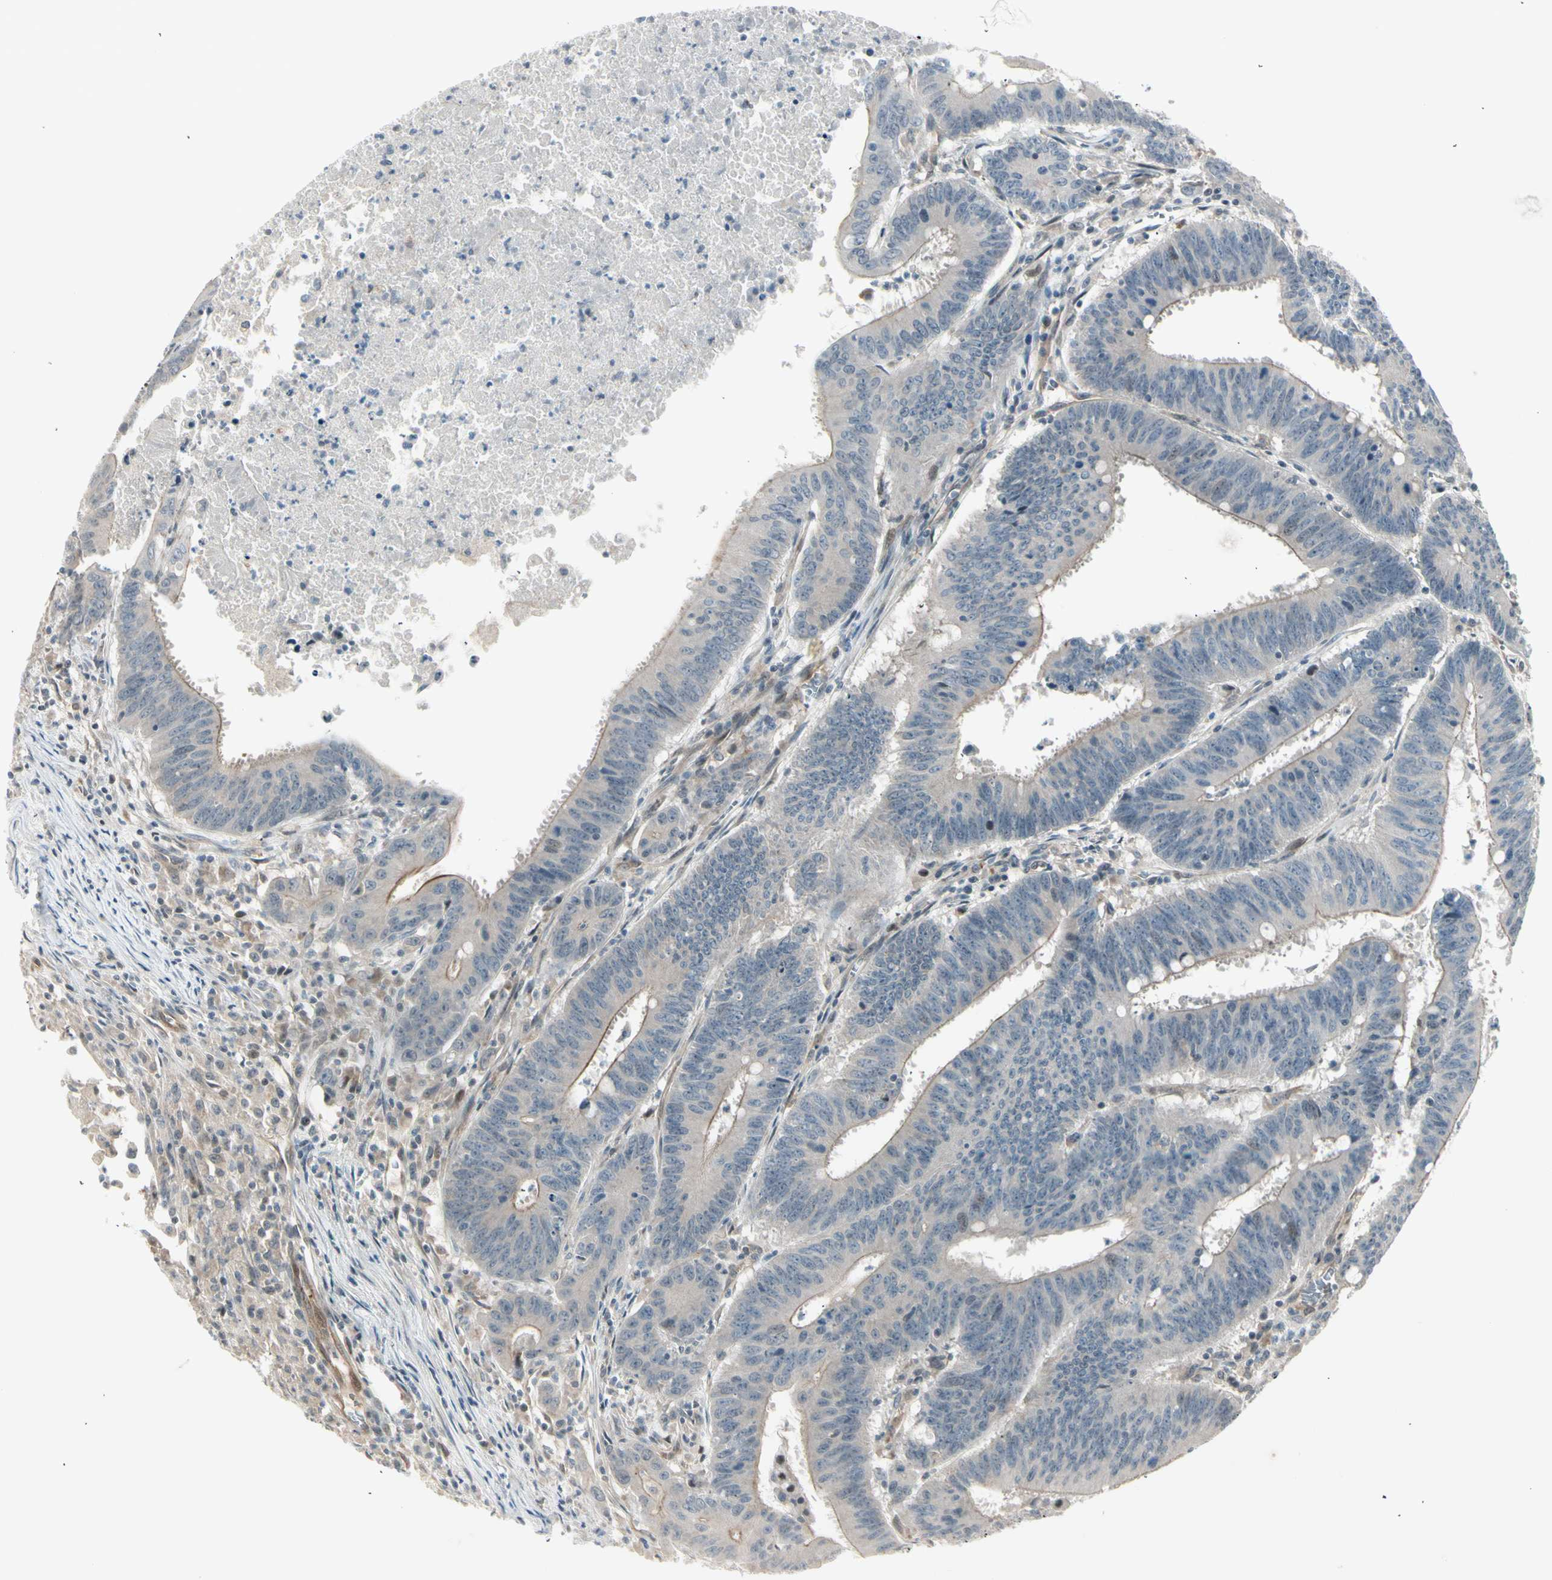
{"staining": {"intensity": "weak", "quantity": "25%-75%", "location": "cytoplasmic/membranous"}, "tissue": "colorectal cancer", "cell_type": "Tumor cells", "image_type": "cancer", "snomed": [{"axis": "morphology", "description": "Adenocarcinoma, NOS"}, {"axis": "topography", "description": "Colon"}], "caption": "Protein analysis of colorectal cancer tissue shows weak cytoplasmic/membranous positivity in about 25%-75% of tumor cells.", "gene": "SVBP", "patient": {"sex": "male", "age": 45}}